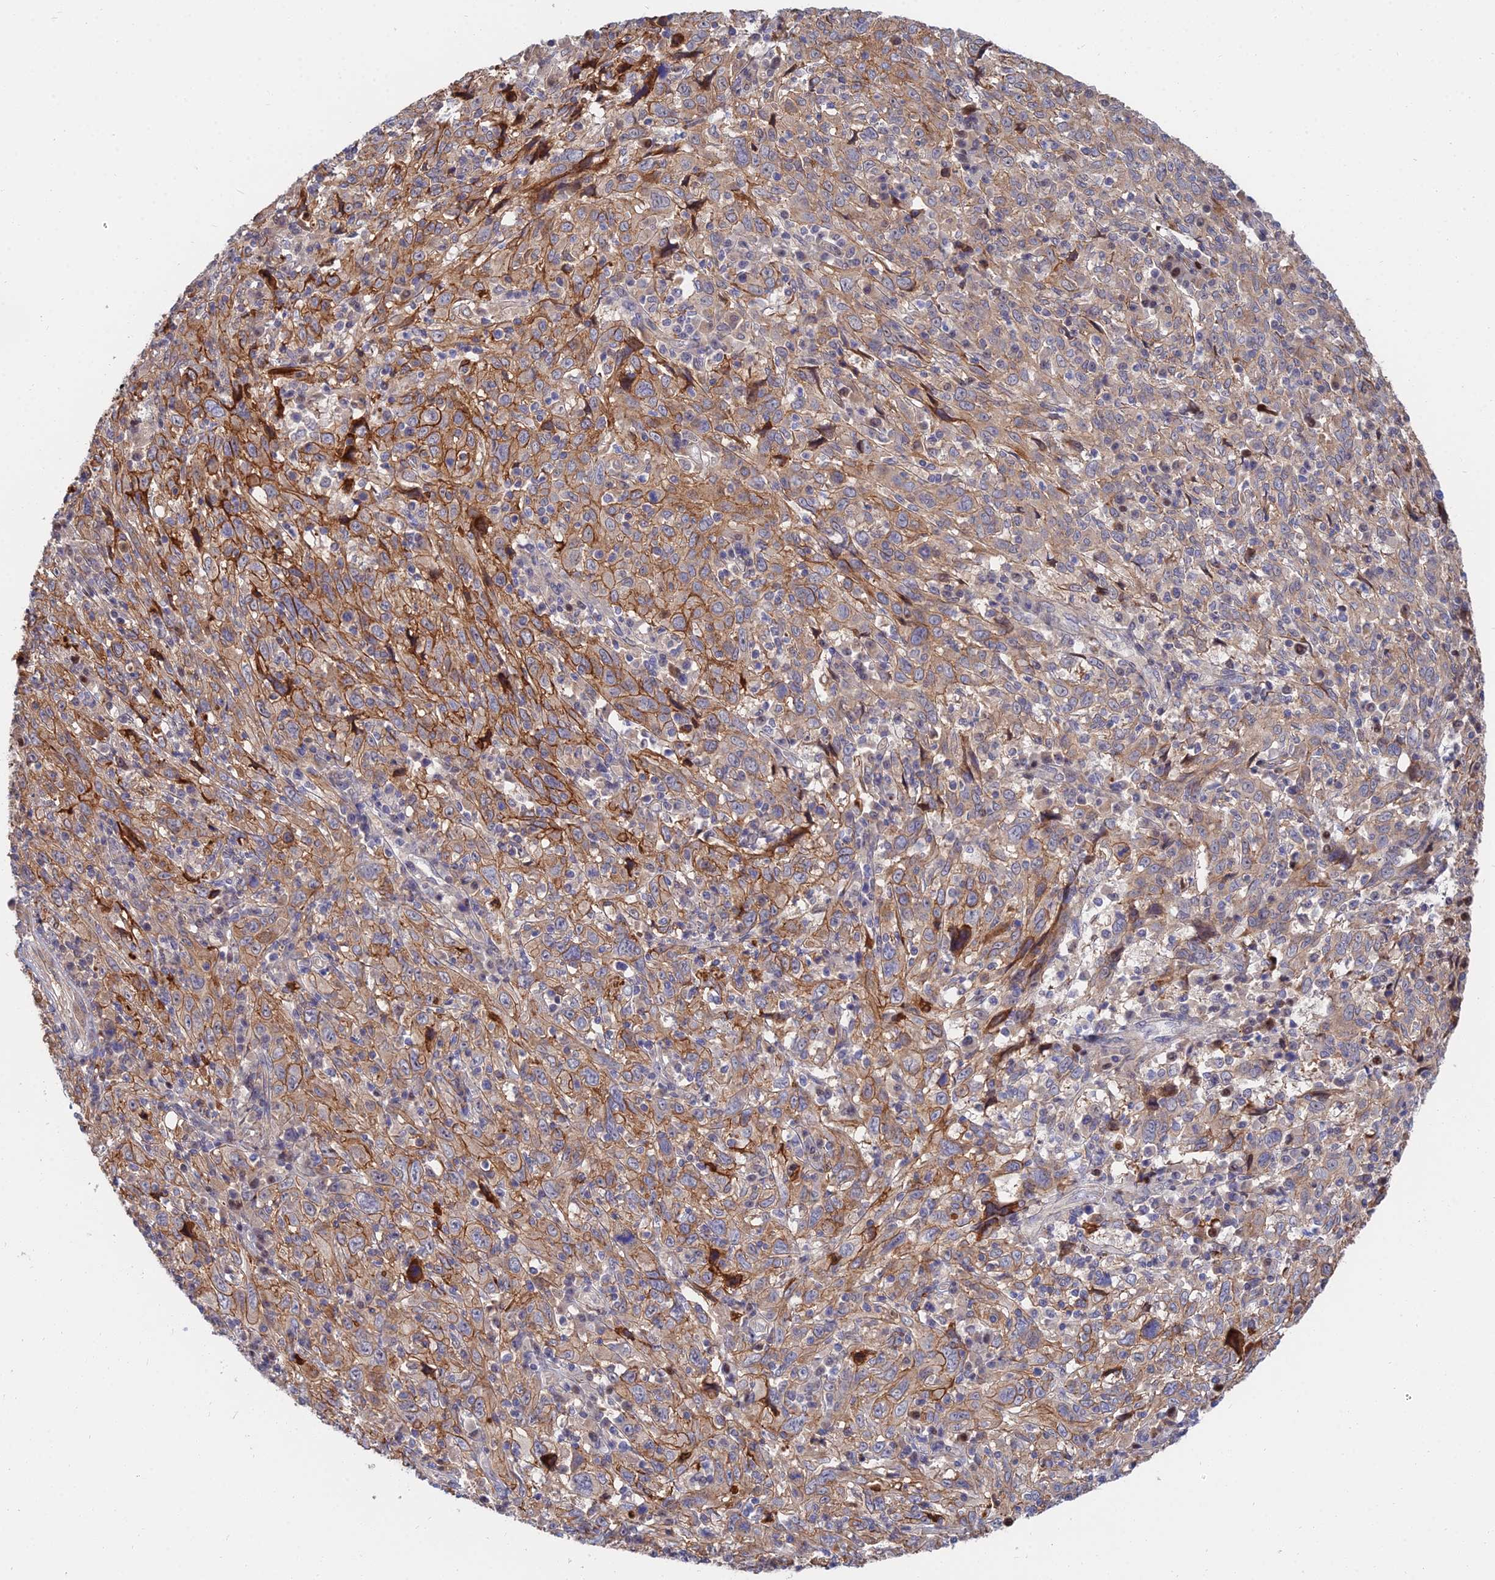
{"staining": {"intensity": "moderate", "quantity": "25%-75%", "location": "cytoplasmic/membranous"}, "tissue": "cervical cancer", "cell_type": "Tumor cells", "image_type": "cancer", "snomed": [{"axis": "morphology", "description": "Squamous cell carcinoma, NOS"}, {"axis": "topography", "description": "Cervix"}], "caption": "Squamous cell carcinoma (cervical) tissue reveals moderate cytoplasmic/membranous staining in approximately 25%-75% of tumor cells", "gene": "TRIM43B", "patient": {"sex": "female", "age": 46}}